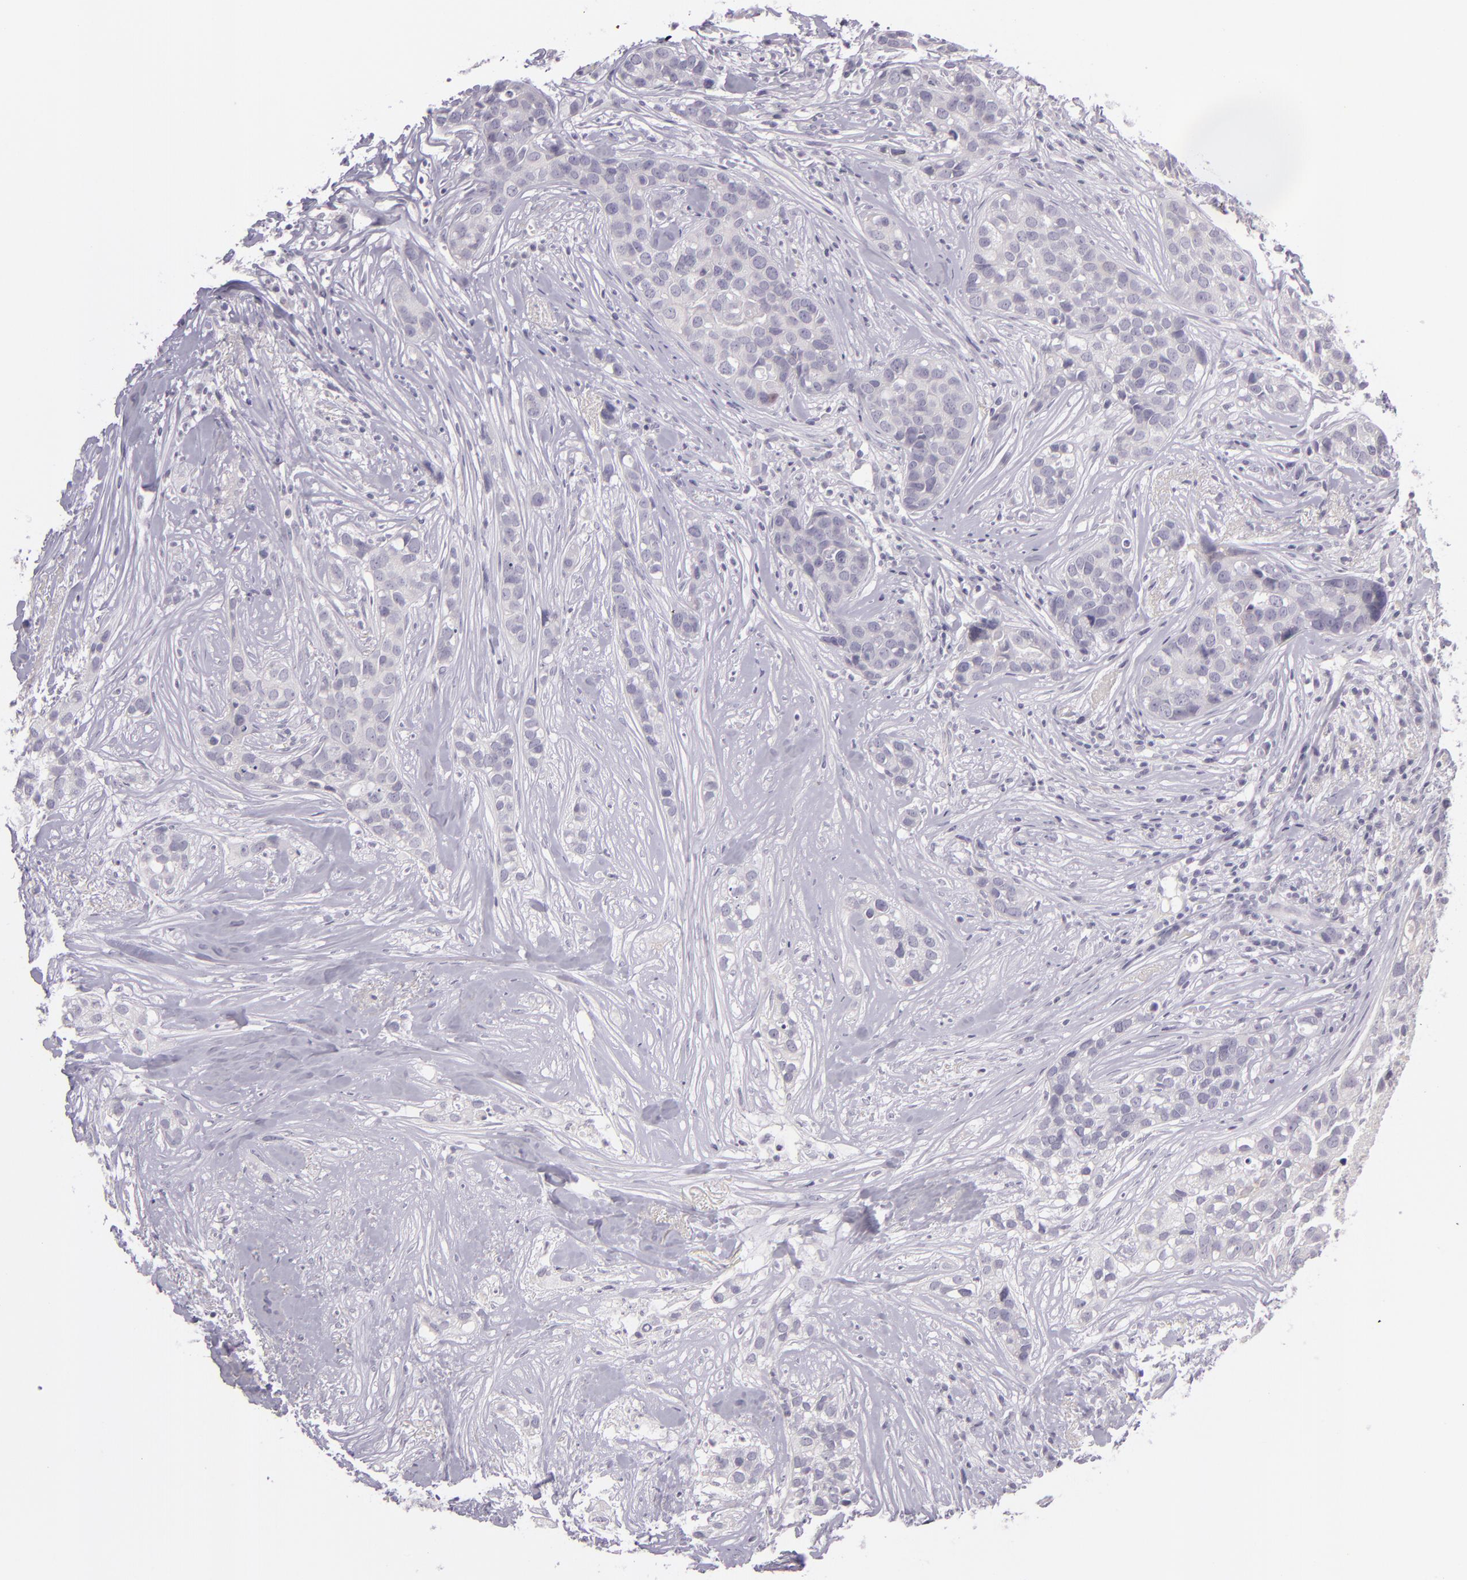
{"staining": {"intensity": "negative", "quantity": "none", "location": "none"}, "tissue": "breast cancer", "cell_type": "Tumor cells", "image_type": "cancer", "snomed": [{"axis": "morphology", "description": "Duct carcinoma"}, {"axis": "topography", "description": "Breast"}], "caption": "DAB immunohistochemical staining of breast invasive ductal carcinoma exhibits no significant expression in tumor cells.", "gene": "CBS", "patient": {"sex": "female", "age": 91}}